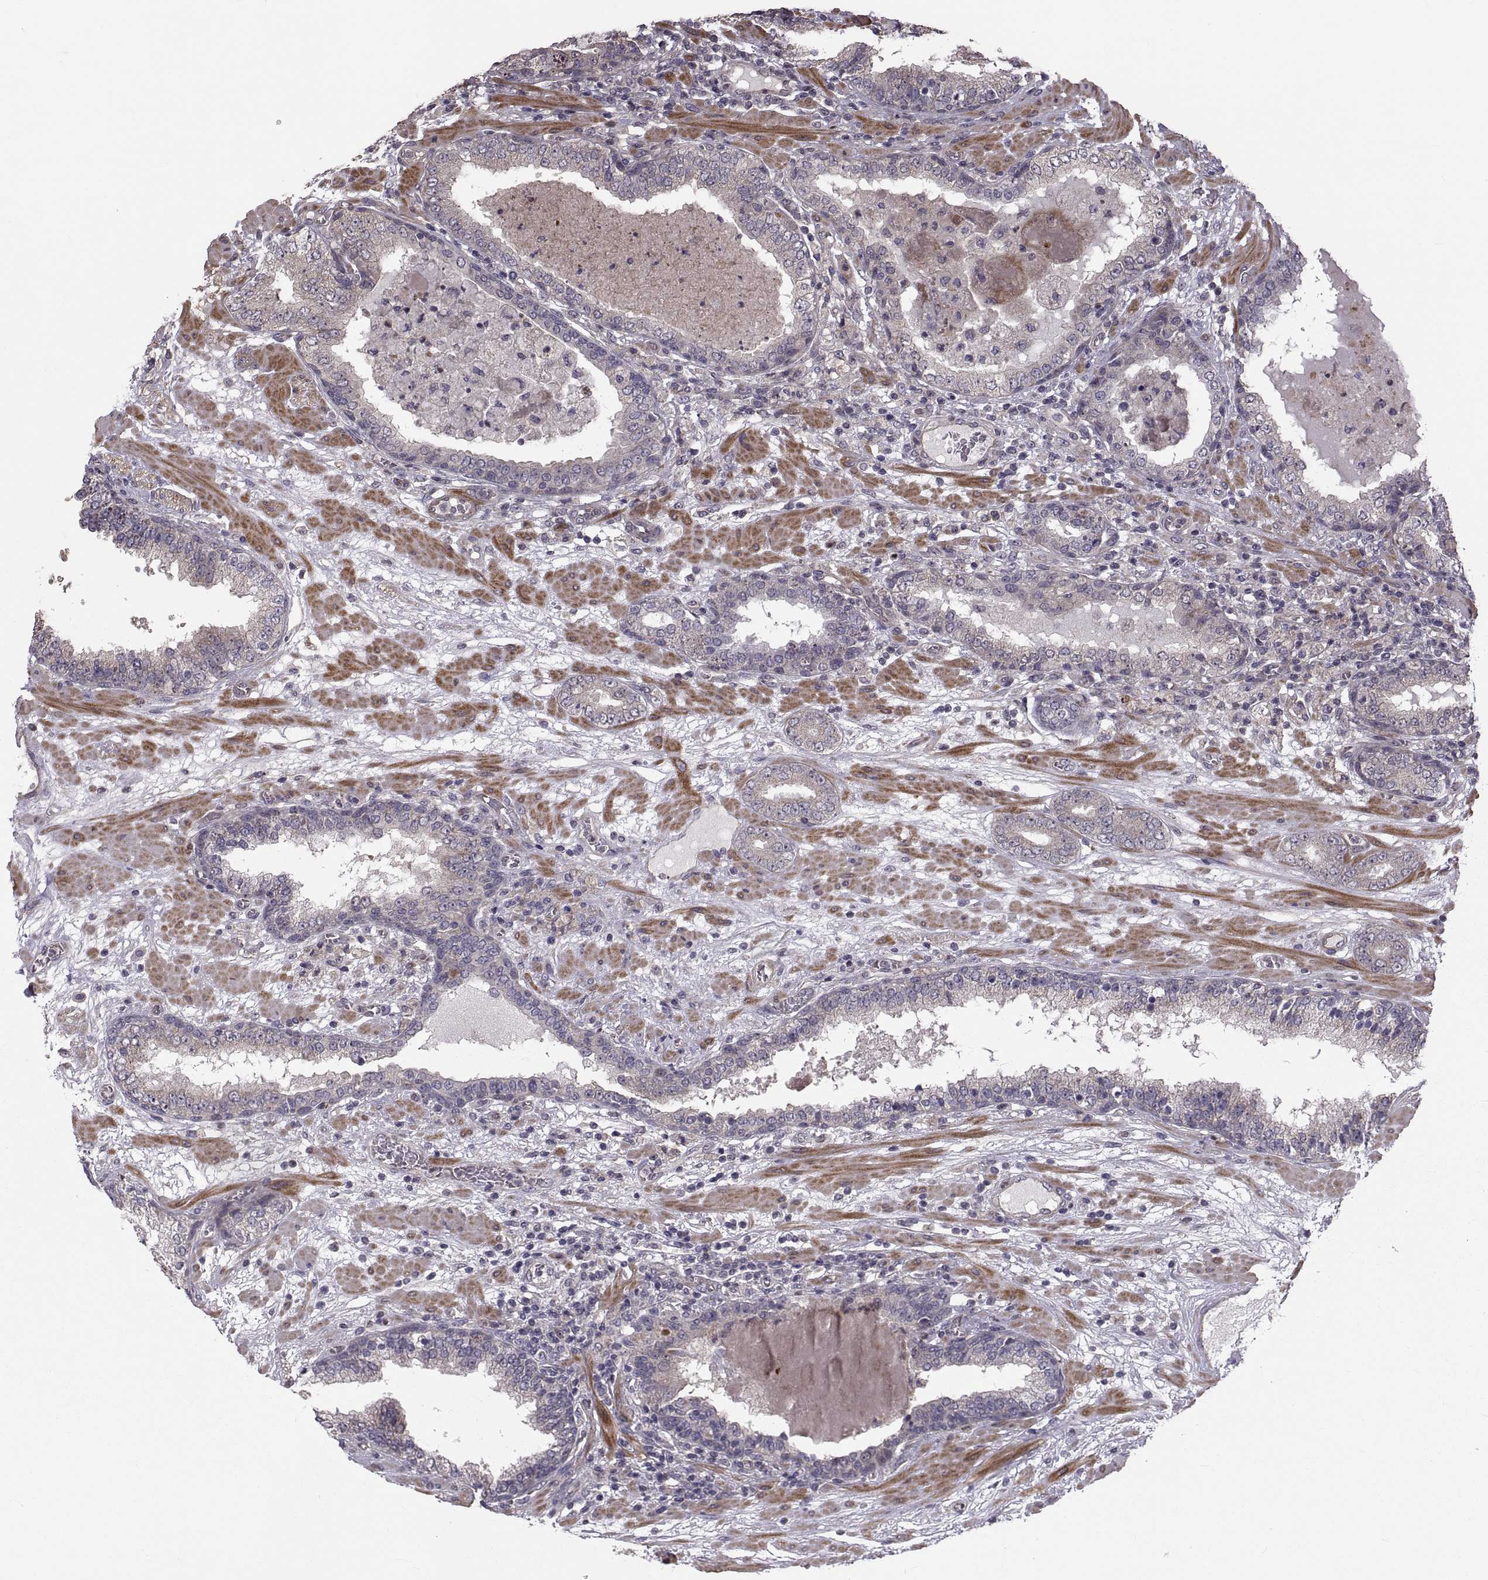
{"staining": {"intensity": "weak", "quantity": "25%-75%", "location": "cytoplasmic/membranous"}, "tissue": "prostate cancer", "cell_type": "Tumor cells", "image_type": "cancer", "snomed": [{"axis": "morphology", "description": "Adenocarcinoma, Low grade"}, {"axis": "topography", "description": "Prostate"}], "caption": "Protein staining displays weak cytoplasmic/membranous staining in about 25%-75% of tumor cells in prostate low-grade adenocarcinoma.", "gene": "PMM2", "patient": {"sex": "male", "age": 60}}